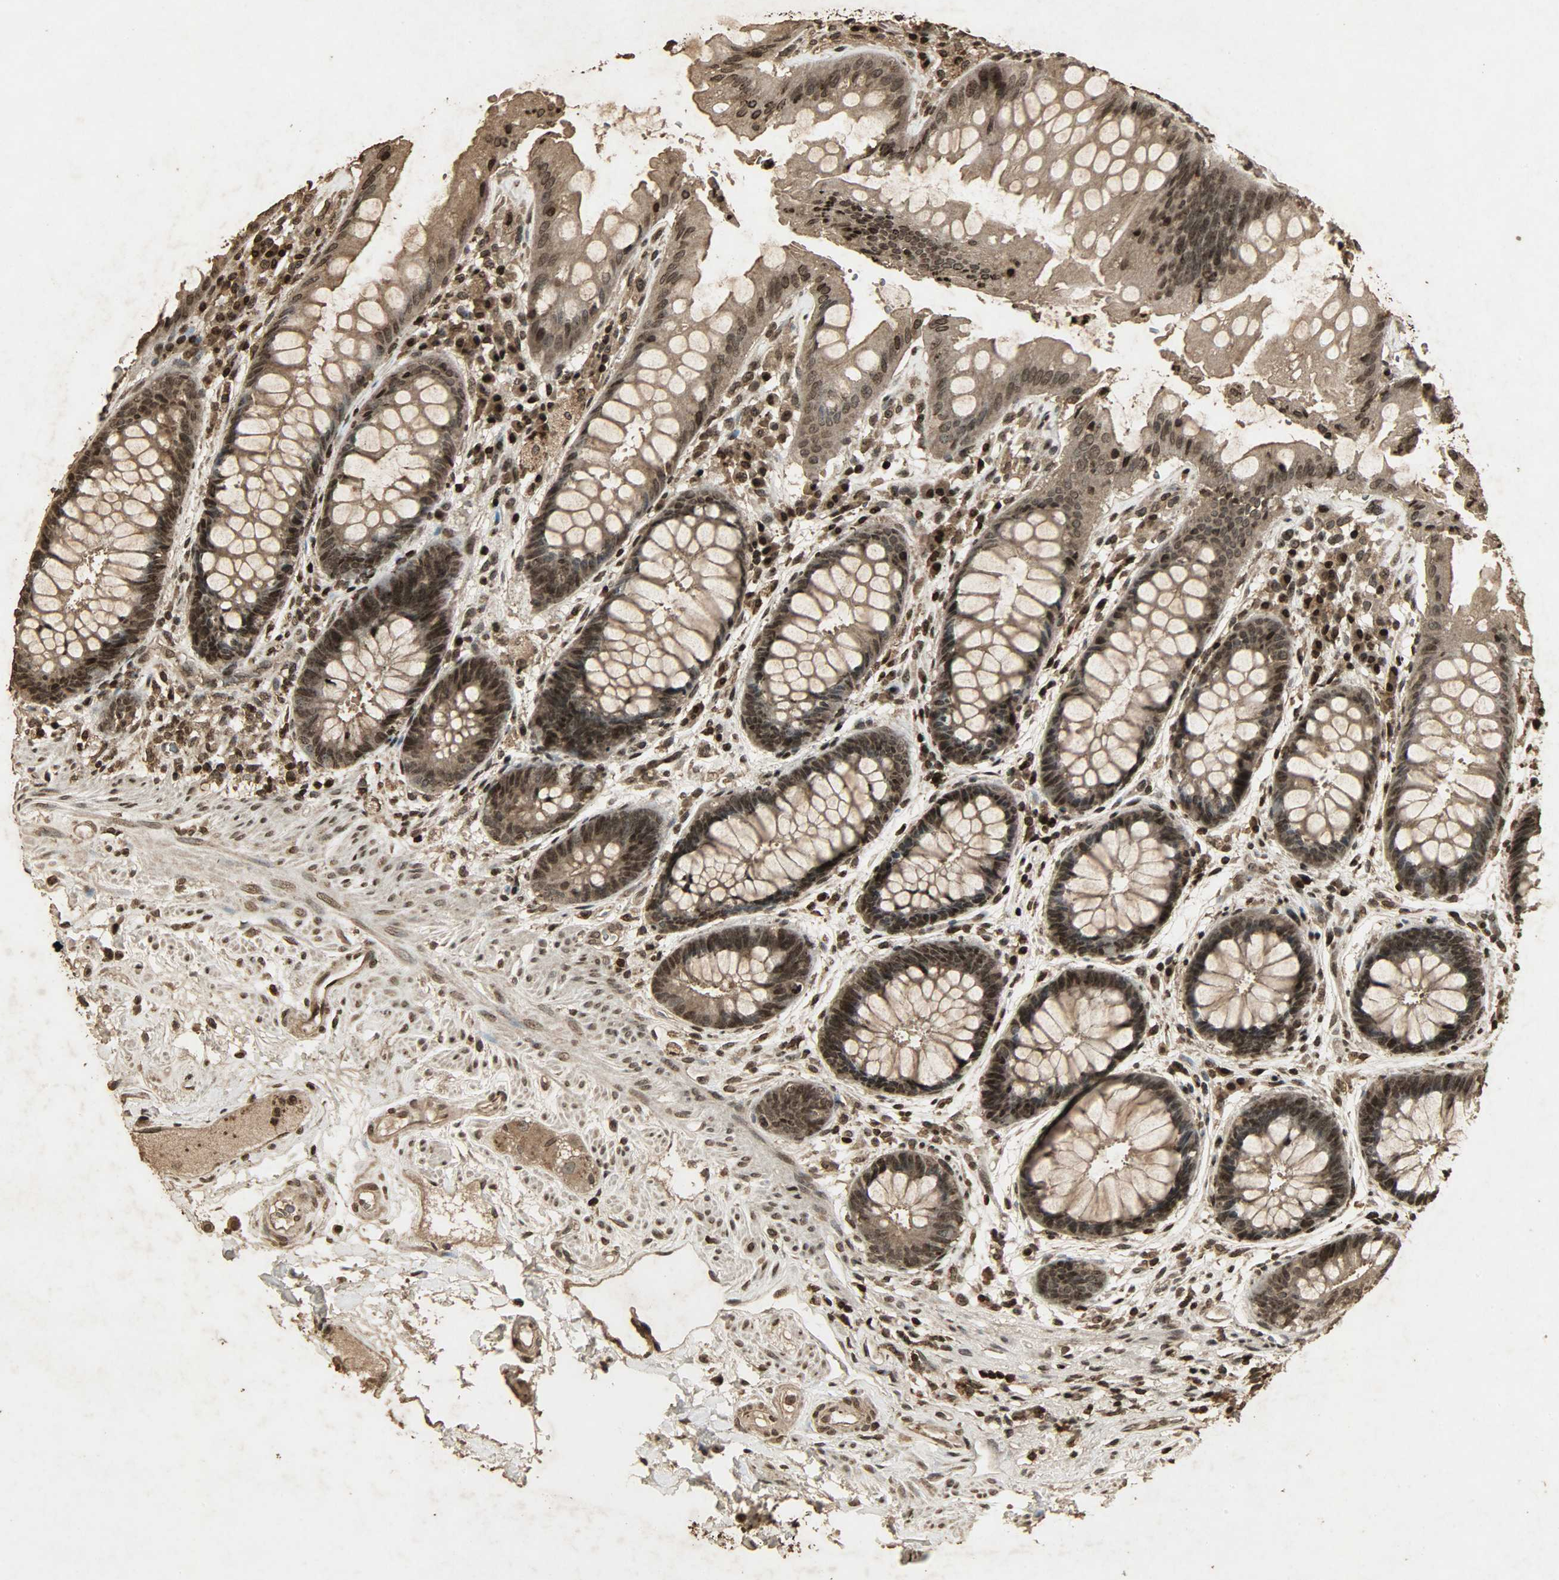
{"staining": {"intensity": "strong", "quantity": ">75%", "location": "cytoplasmic/membranous,nuclear"}, "tissue": "rectum", "cell_type": "Glandular cells", "image_type": "normal", "snomed": [{"axis": "morphology", "description": "Normal tissue, NOS"}, {"axis": "topography", "description": "Rectum"}], "caption": "Protein staining of benign rectum shows strong cytoplasmic/membranous,nuclear expression in approximately >75% of glandular cells. (DAB = brown stain, brightfield microscopy at high magnification).", "gene": "PPP3R1", "patient": {"sex": "female", "age": 46}}